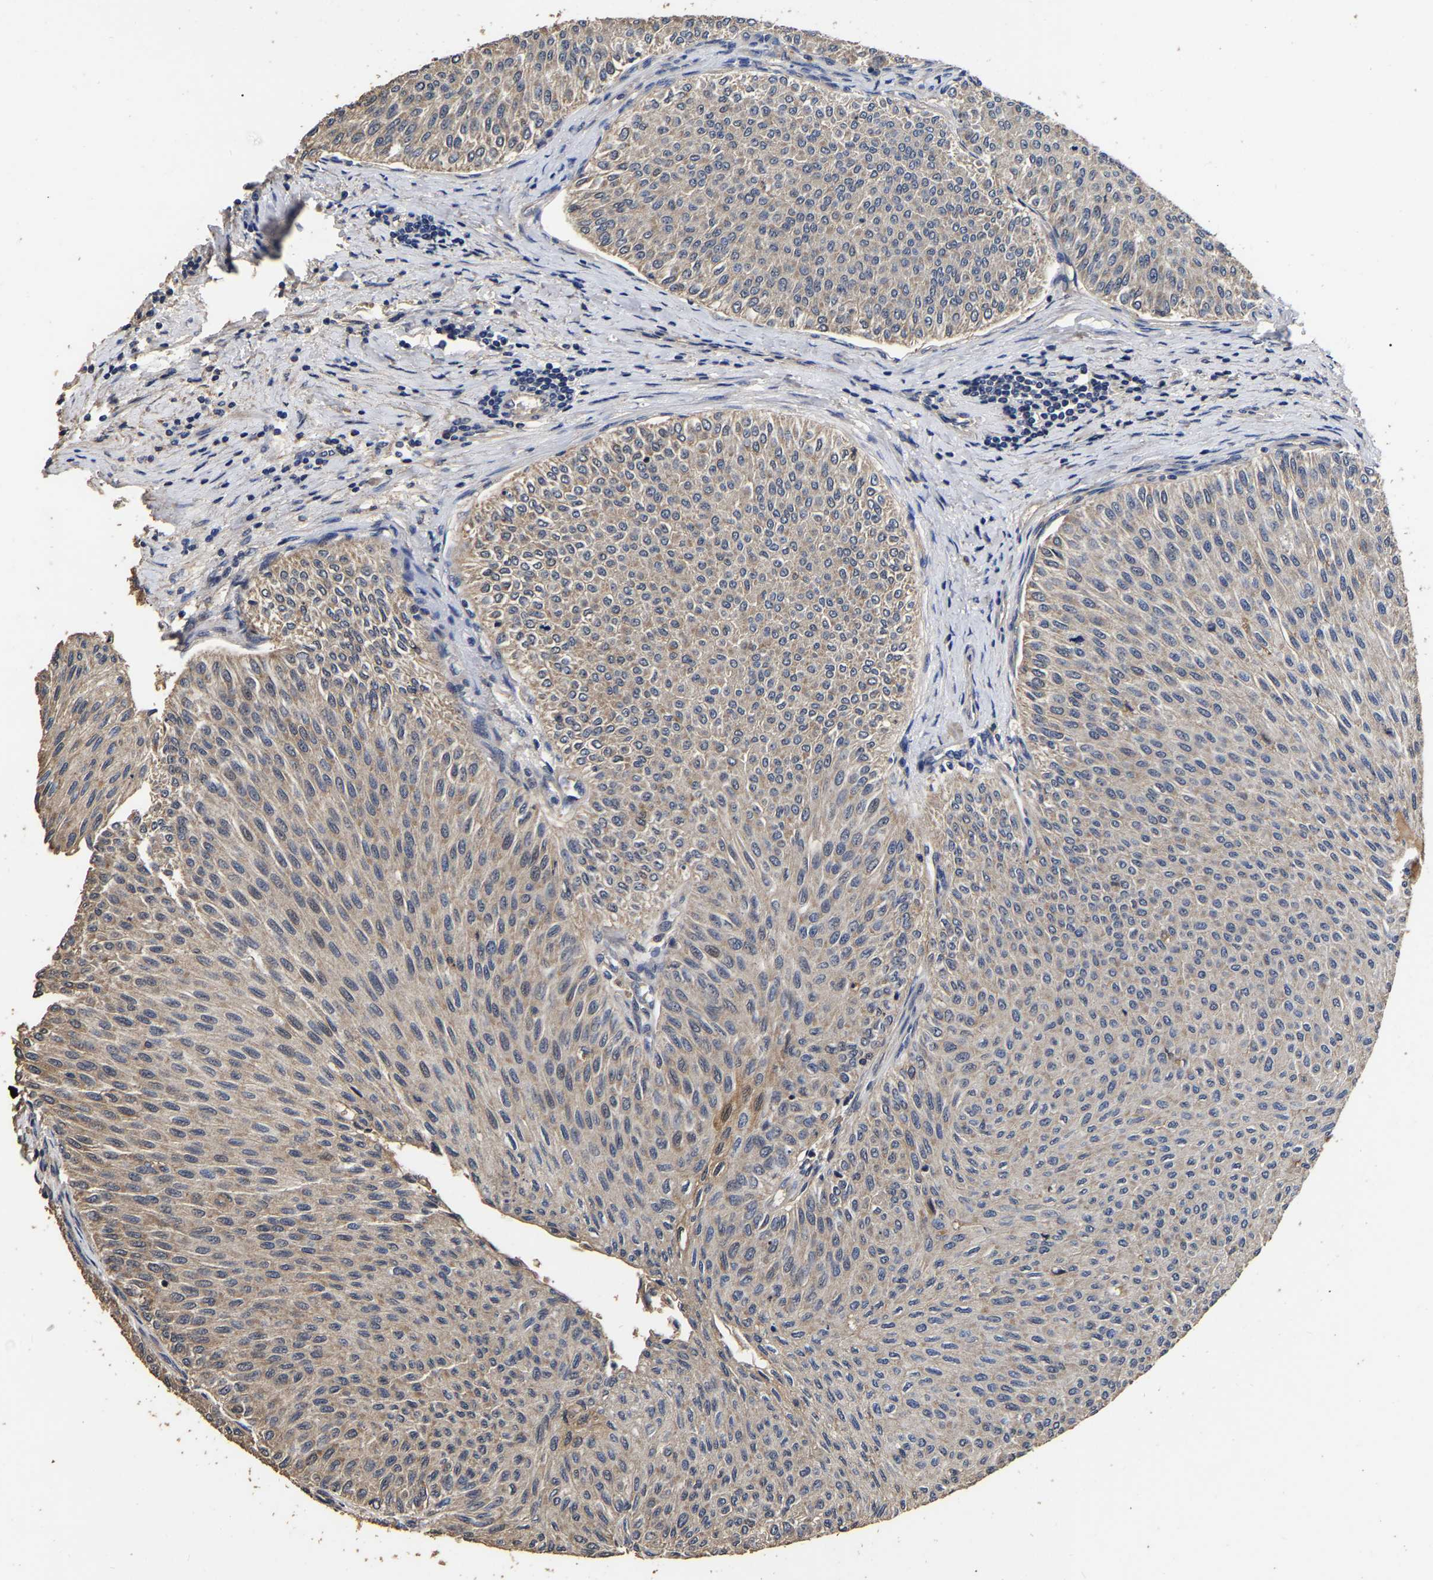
{"staining": {"intensity": "moderate", "quantity": ">75%", "location": "cytoplasmic/membranous"}, "tissue": "urothelial cancer", "cell_type": "Tumor cells", "image_type": "cancer", "snomed": [{"axis": "morphology", "description": "Urothelial carcinoma, Low grade"}, {"axis": "topography", "description": "Urinary bladder"}], "caption": "Urothelial carcinoma (low-grade) tissue shows moderate cytoplasmic/membranous staining in about >75% of tumor cells (Brightfield microscopy of DAB IHC at high magnification).", "gene": "STK32C", "patient": {"sex": "male", "age": 78}}